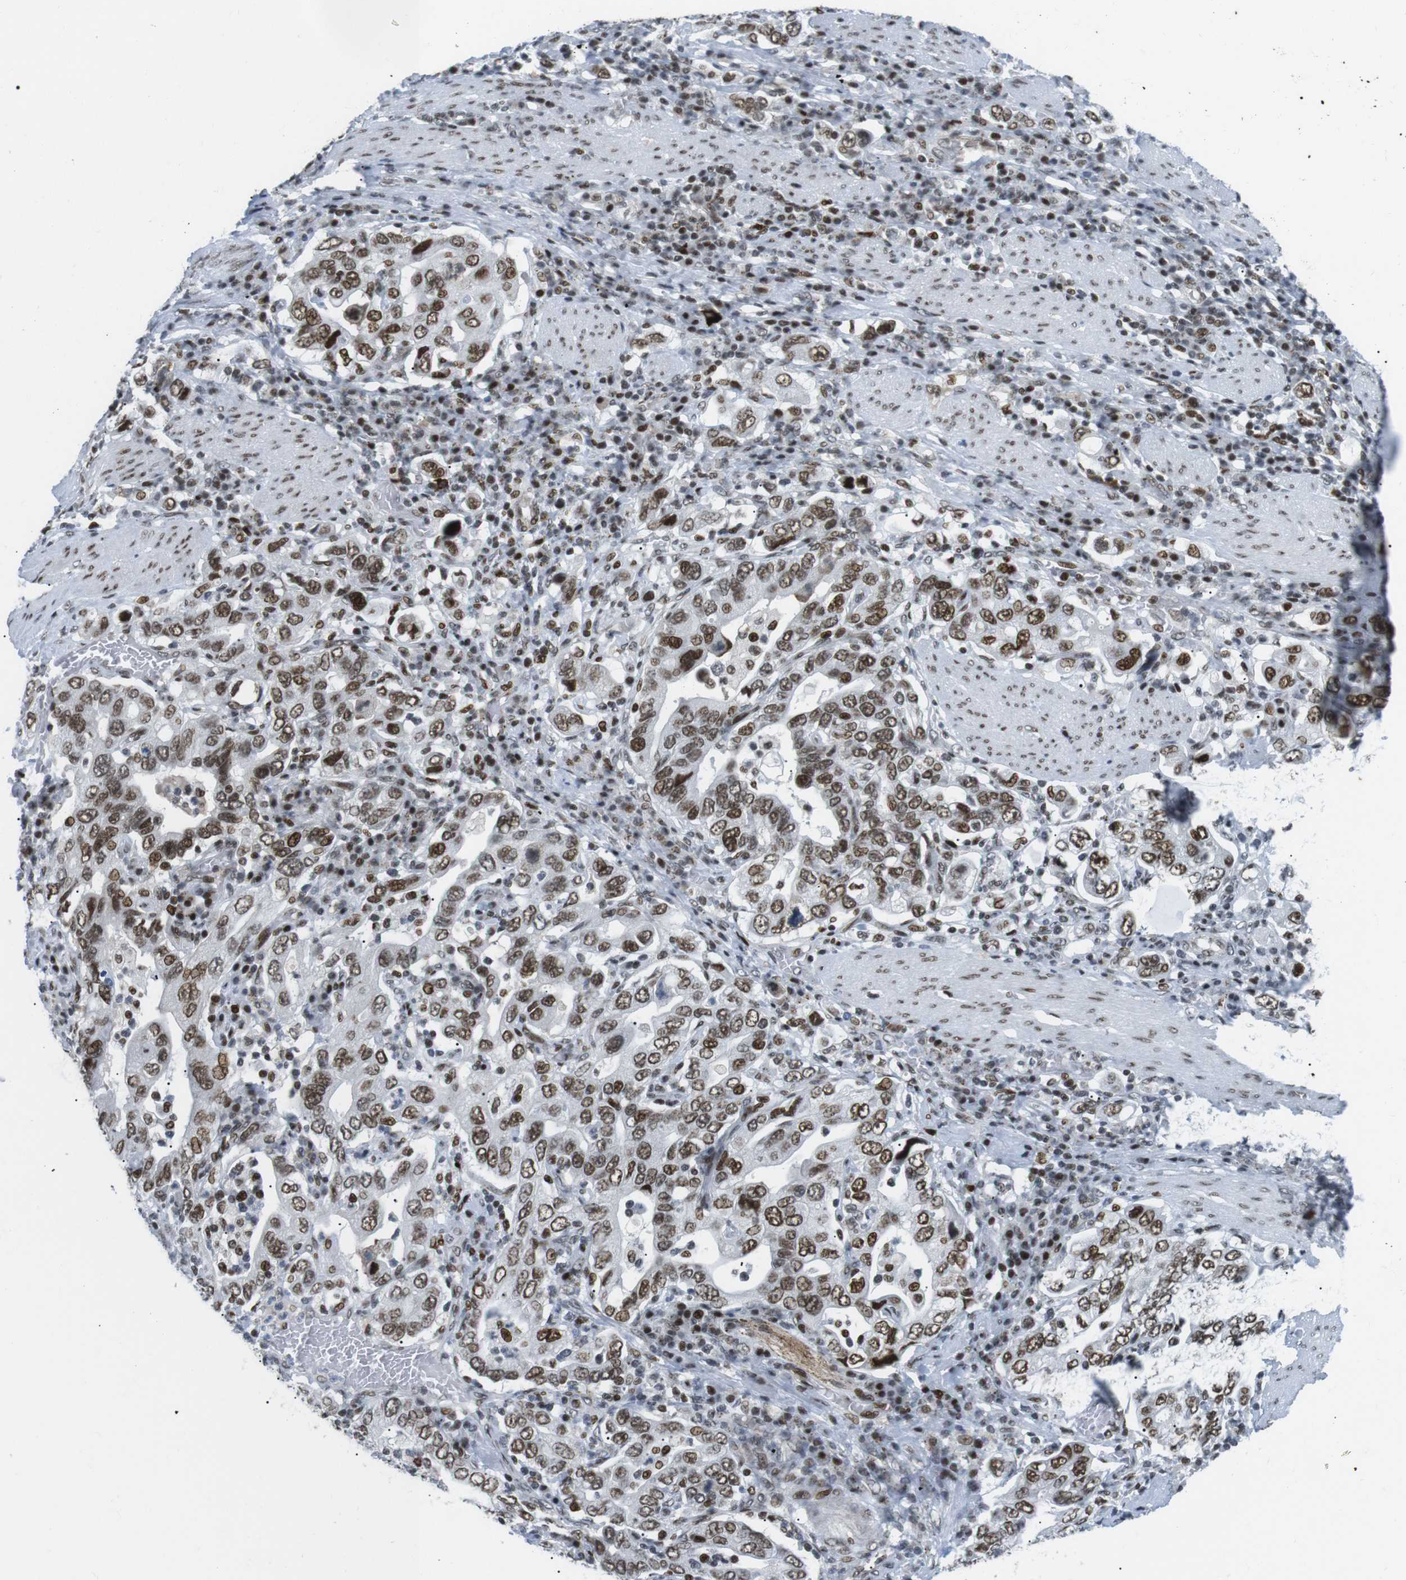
{"staining": {"intensity": "moderate", "quantity": ">75%", "location": "nuclear"}, "tissue": "stomach cancer", "cell_type": "Tumor cells", "image_type": "cancer", "snomed": [{"axis": "morphology", "description": "Adenocarcinoma, NOS"}, {"axis": "topography", "description": "Stomach, upper"}], "caption": "Immunohistochemical staining of human stomach cancer (adenocarcinoma) demonstrates medium levels of moderate nuclear positivity in about >75% of tumor cells. The protein of interest is shown in brown color, while the nuclei are stained blue.", "gene": "ARID1A", "patient": {"sex": "male", "age": 62}}